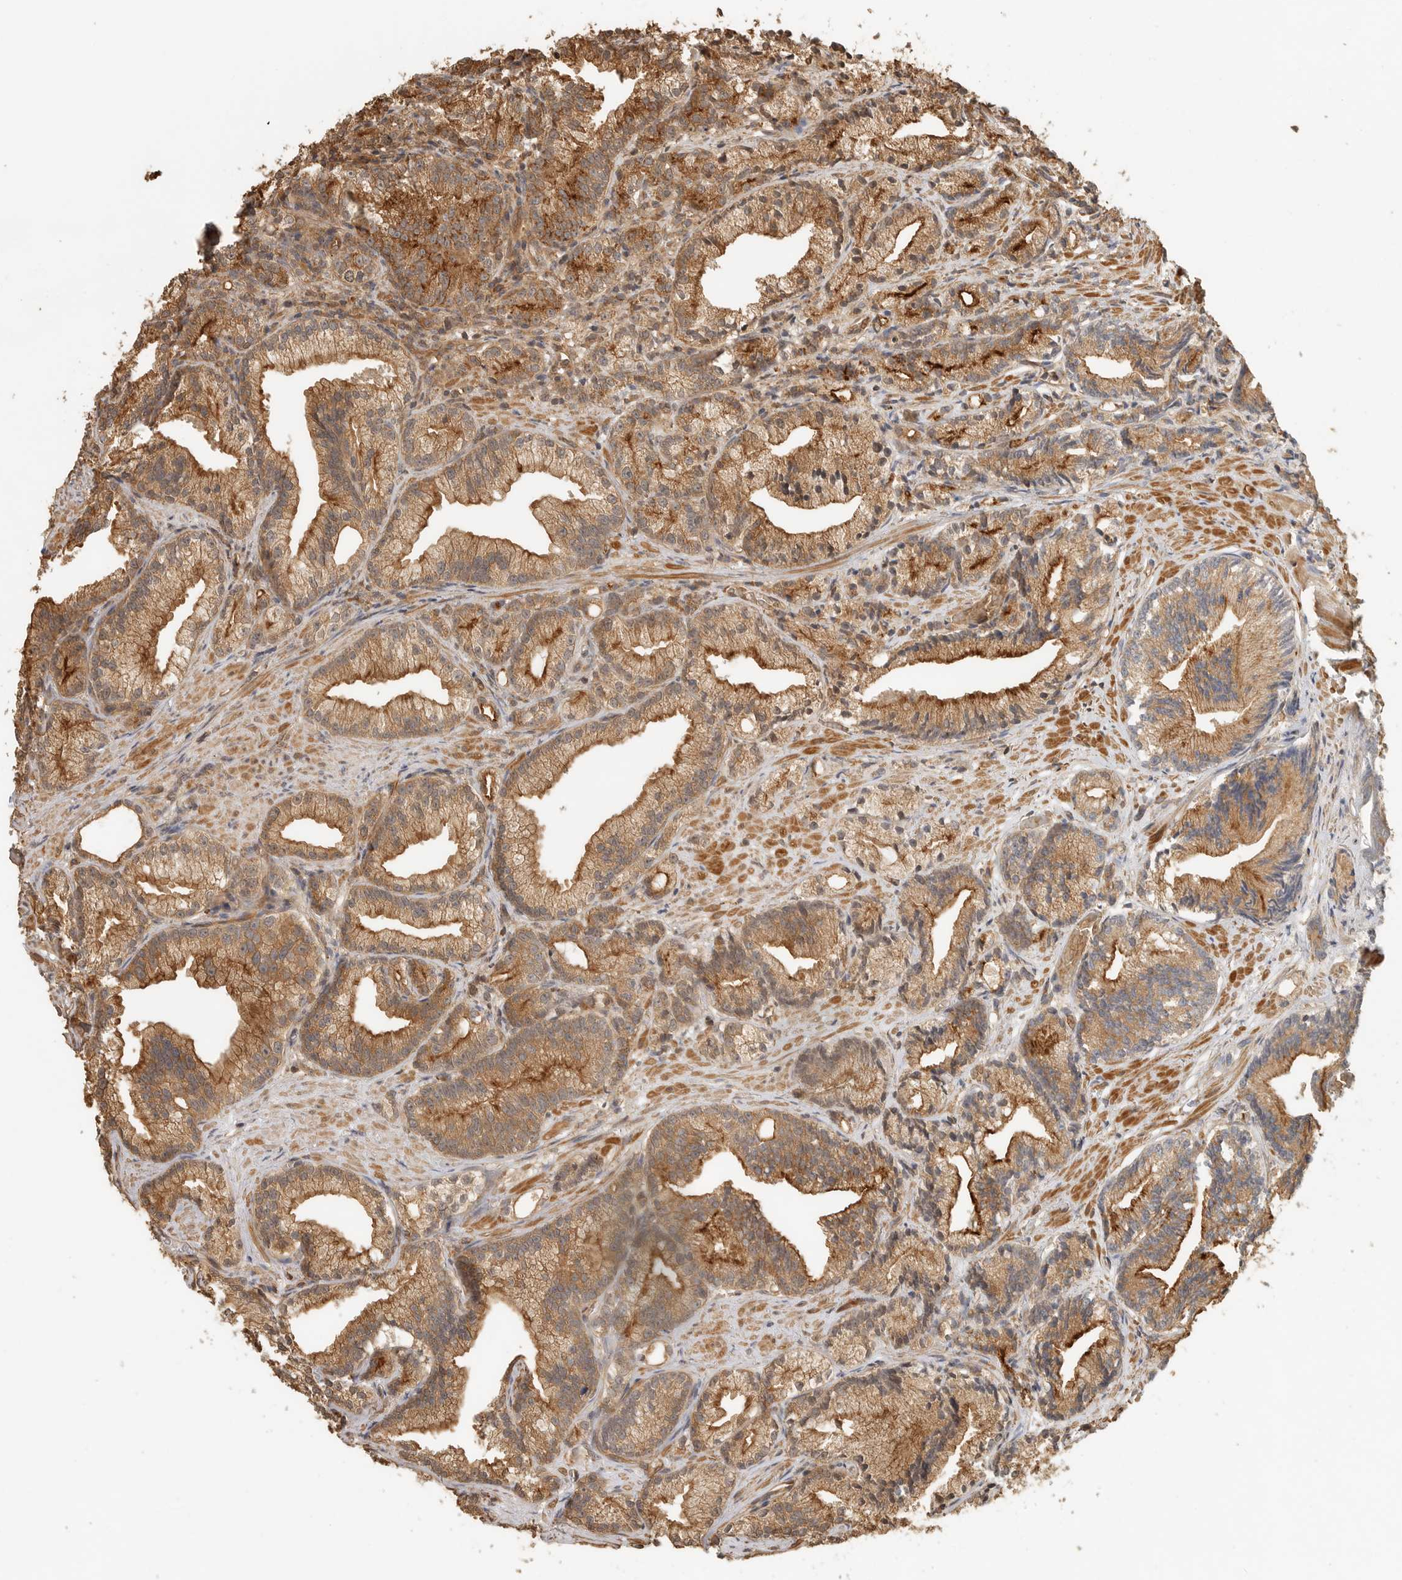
{"staining": {"intensity": "moderate", "quantity": ">75%", "location": "cytoplasmic/membranous"}, "tissue": "prostate cancer", "cell_type": "Tumor cells", "image_type": "cancer", "snomed": [{"axis": "morphology", "description": "Adenocarcinoma, Low grade"}, {"axis": "topography", "description": "Prostate"}], "caption": "Immunohistochemical staining of human prostate cancer exhibits medium levels of moderate cytoplasmic/membranous protein positivity in approximately >75% of tumor cells.", "gene": "OTUD6B", "patient": {"sex": "male", "age": 89}}